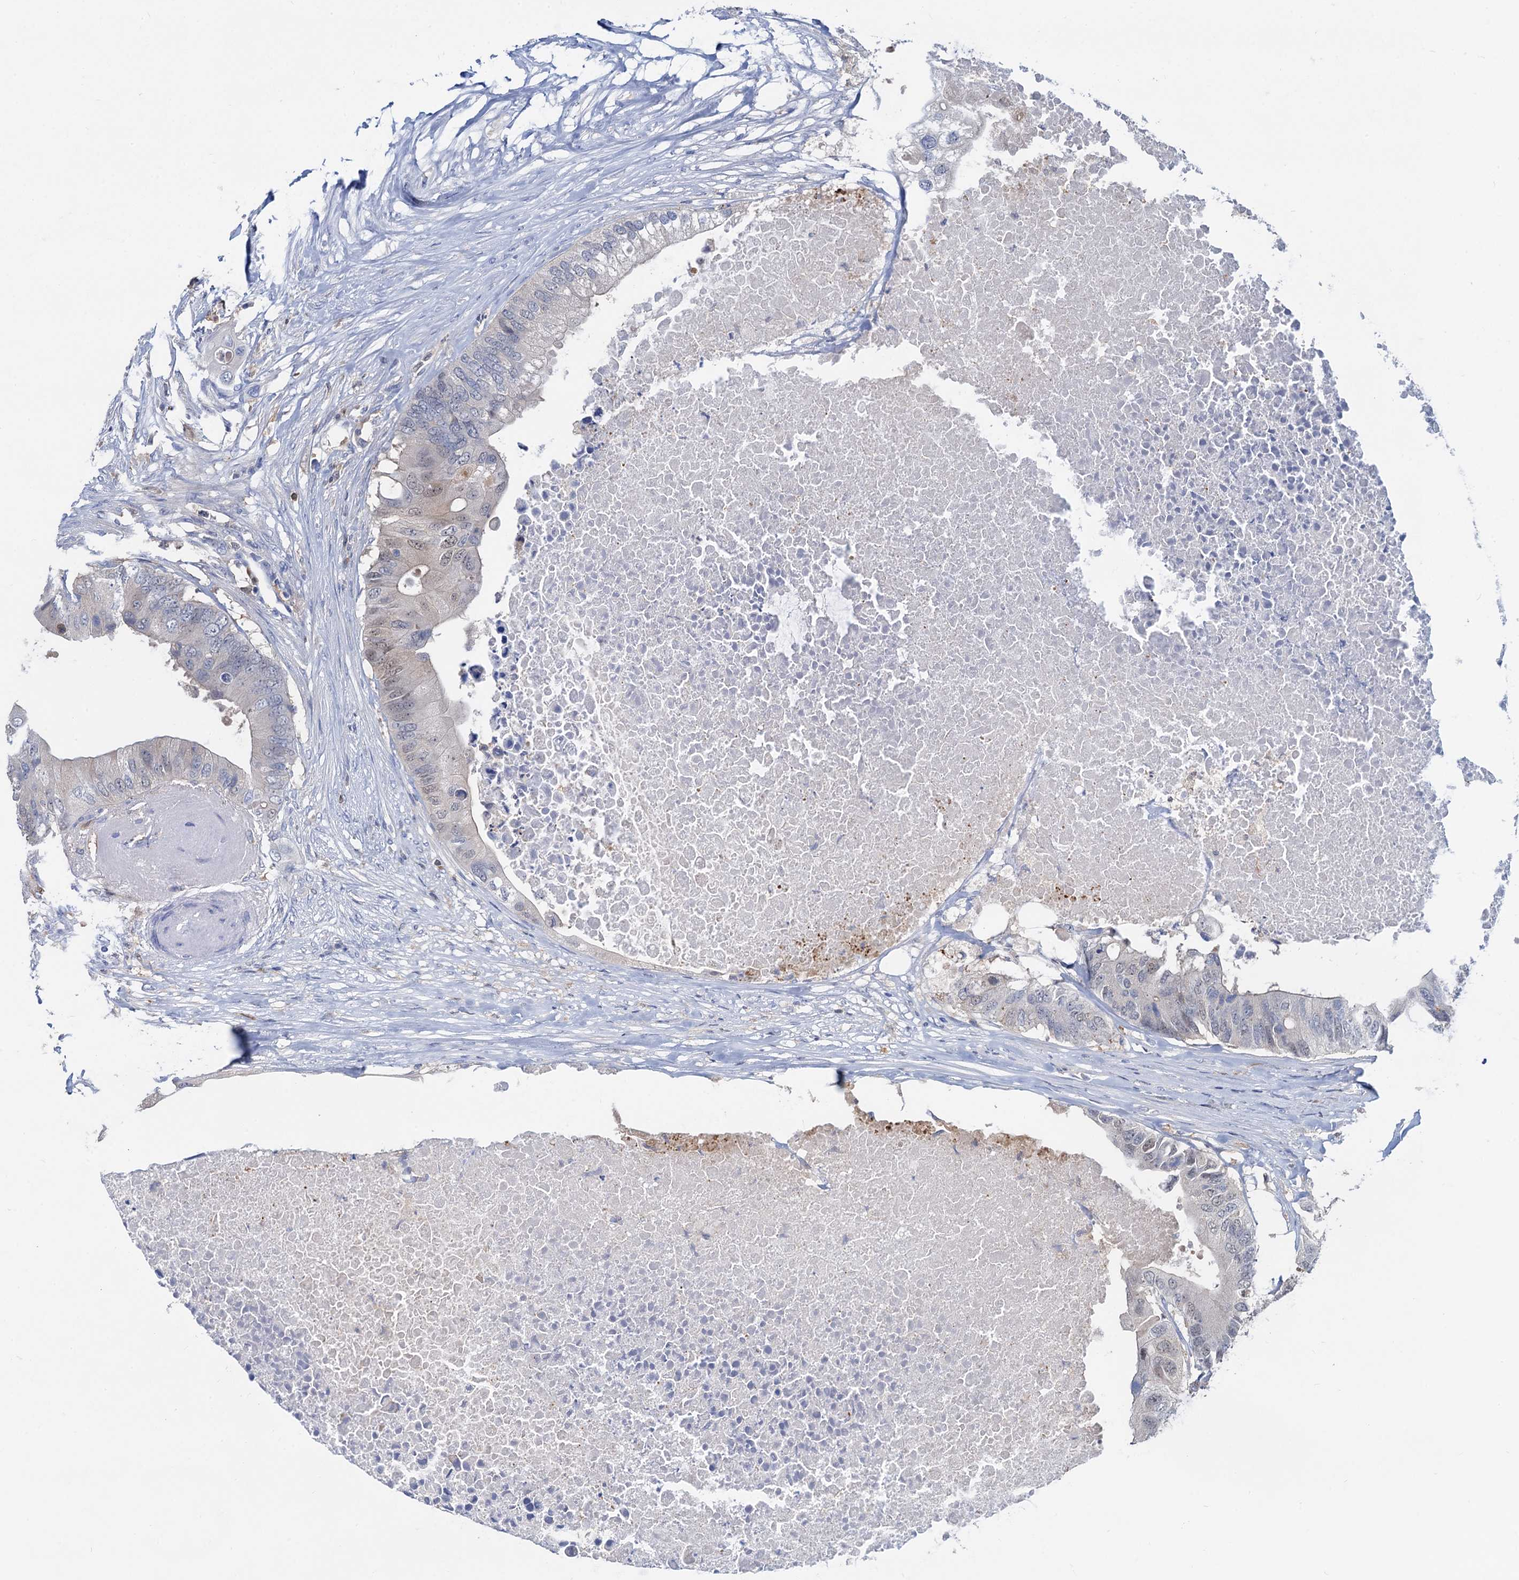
{"staining": {"intensity": "negative", "quantity": "none", "location": "none"}, "tissue": "colorectal cancer", "cell_type": "Tumor cells", "image_type": "cancer", "snomed": [{"axis": "morphology", "description": "Adenocarcinoma, NOS"}, {"axis": "topography", "description": "Colon"}], "caption": "IHC of adenocarcinoma (colorectal) demonstrates no staining in tumor cells.", "gene": "FAH", "patient": {"sex": "male", "age": 71}}